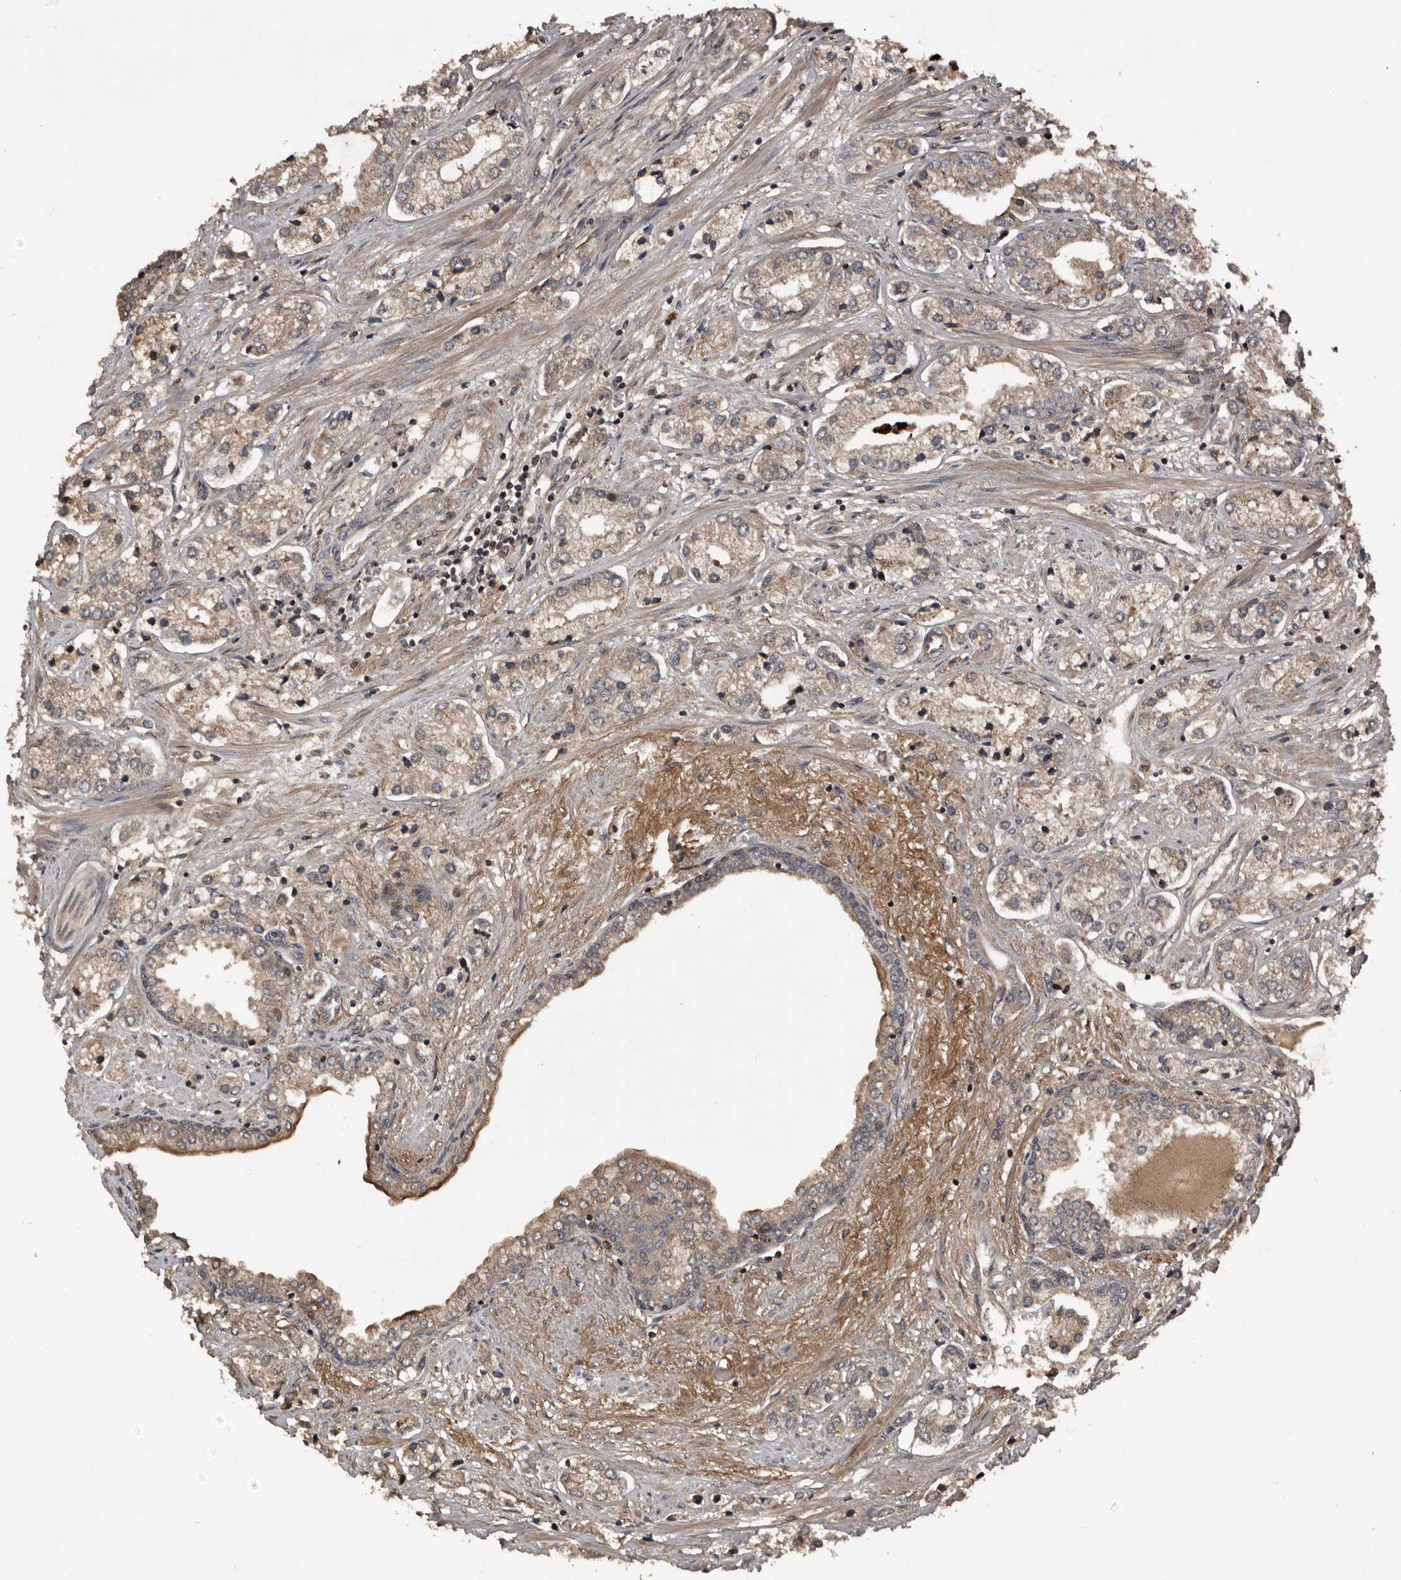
{"staining": {"intensity": "weak", "quantity": ">75%", "location": "cytoplasmic/membranous"}, "tissue": "prostate cancer", "cell_type": "Tumor cells", "image_type": "cancer", "snomed": [{"axis": "morphology", "description": "Adenocarcinoma, High grade"}, {"axis": "topography", "description": "Prostate"}], "caption": "IHC (DAB (3,3'-diaminobenzidine)) staining of prostate cancer exhibits weak cytoplasmic/membranous protein positivity in about >75% of tumor cells.", "gene": "SERTAD4", "patient": {"sex": "male", "age": 66}}